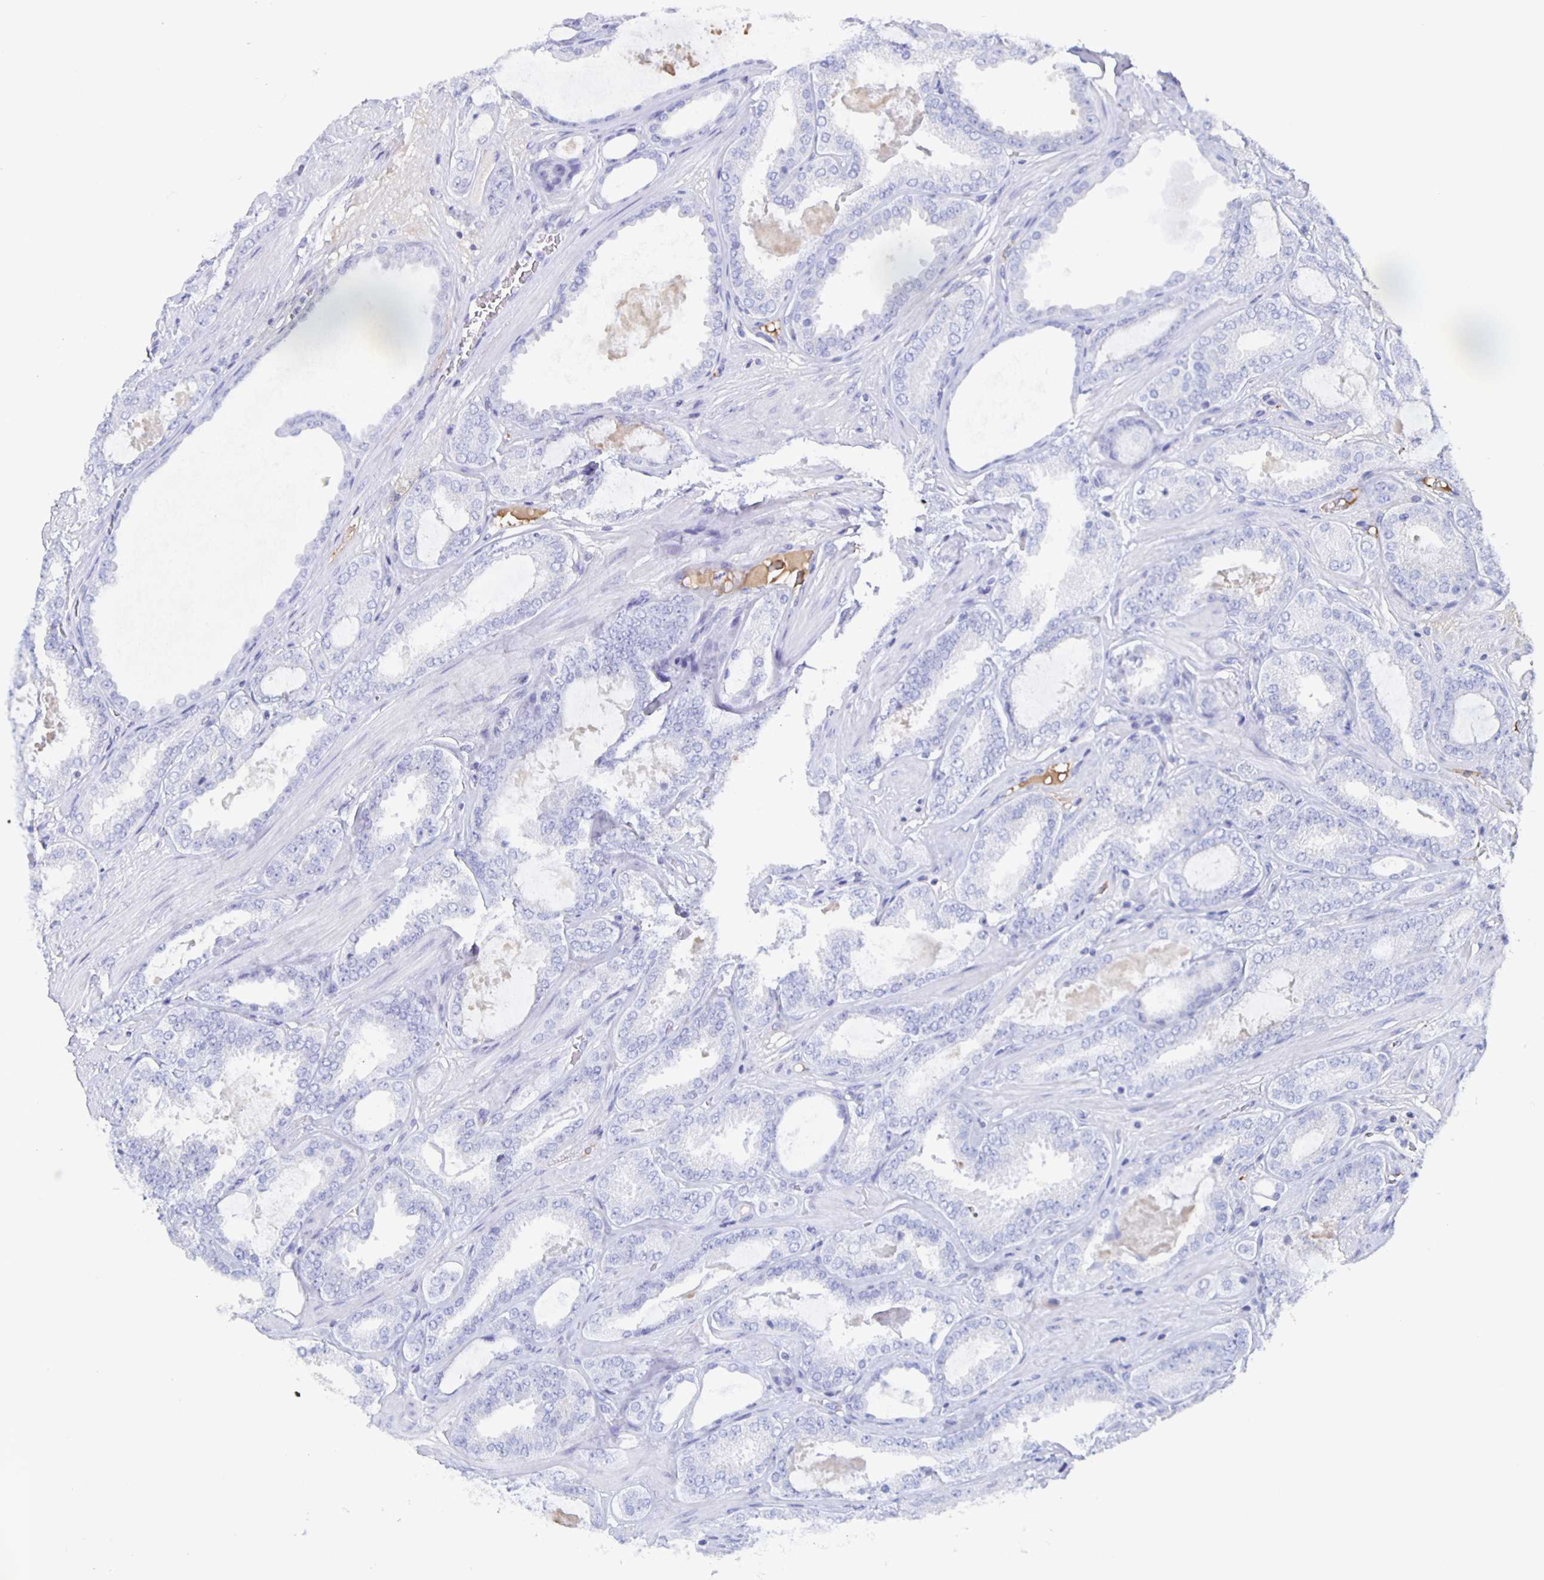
{"staining": {"intensity": "negative", "quantity": "none", "location": "none"}, "tissue": "prostate cancer", "cell_type": "Tumor cells", "image_type": "cancer", "snomed": [{"axis": "morphology", "description": "Adenocarcinoma, High grade"}, {"axis": "topography", "description": "Prostate"}], "caption": "Immunohistochemistry (IHC) image of neoplastic tissue: human prostate adenocarcinoma (high-grade) stained with DAB shows no significant protein expression in tumor cells.", "gene": "FGA", "patient": {"sex": "male", "age": 63}}